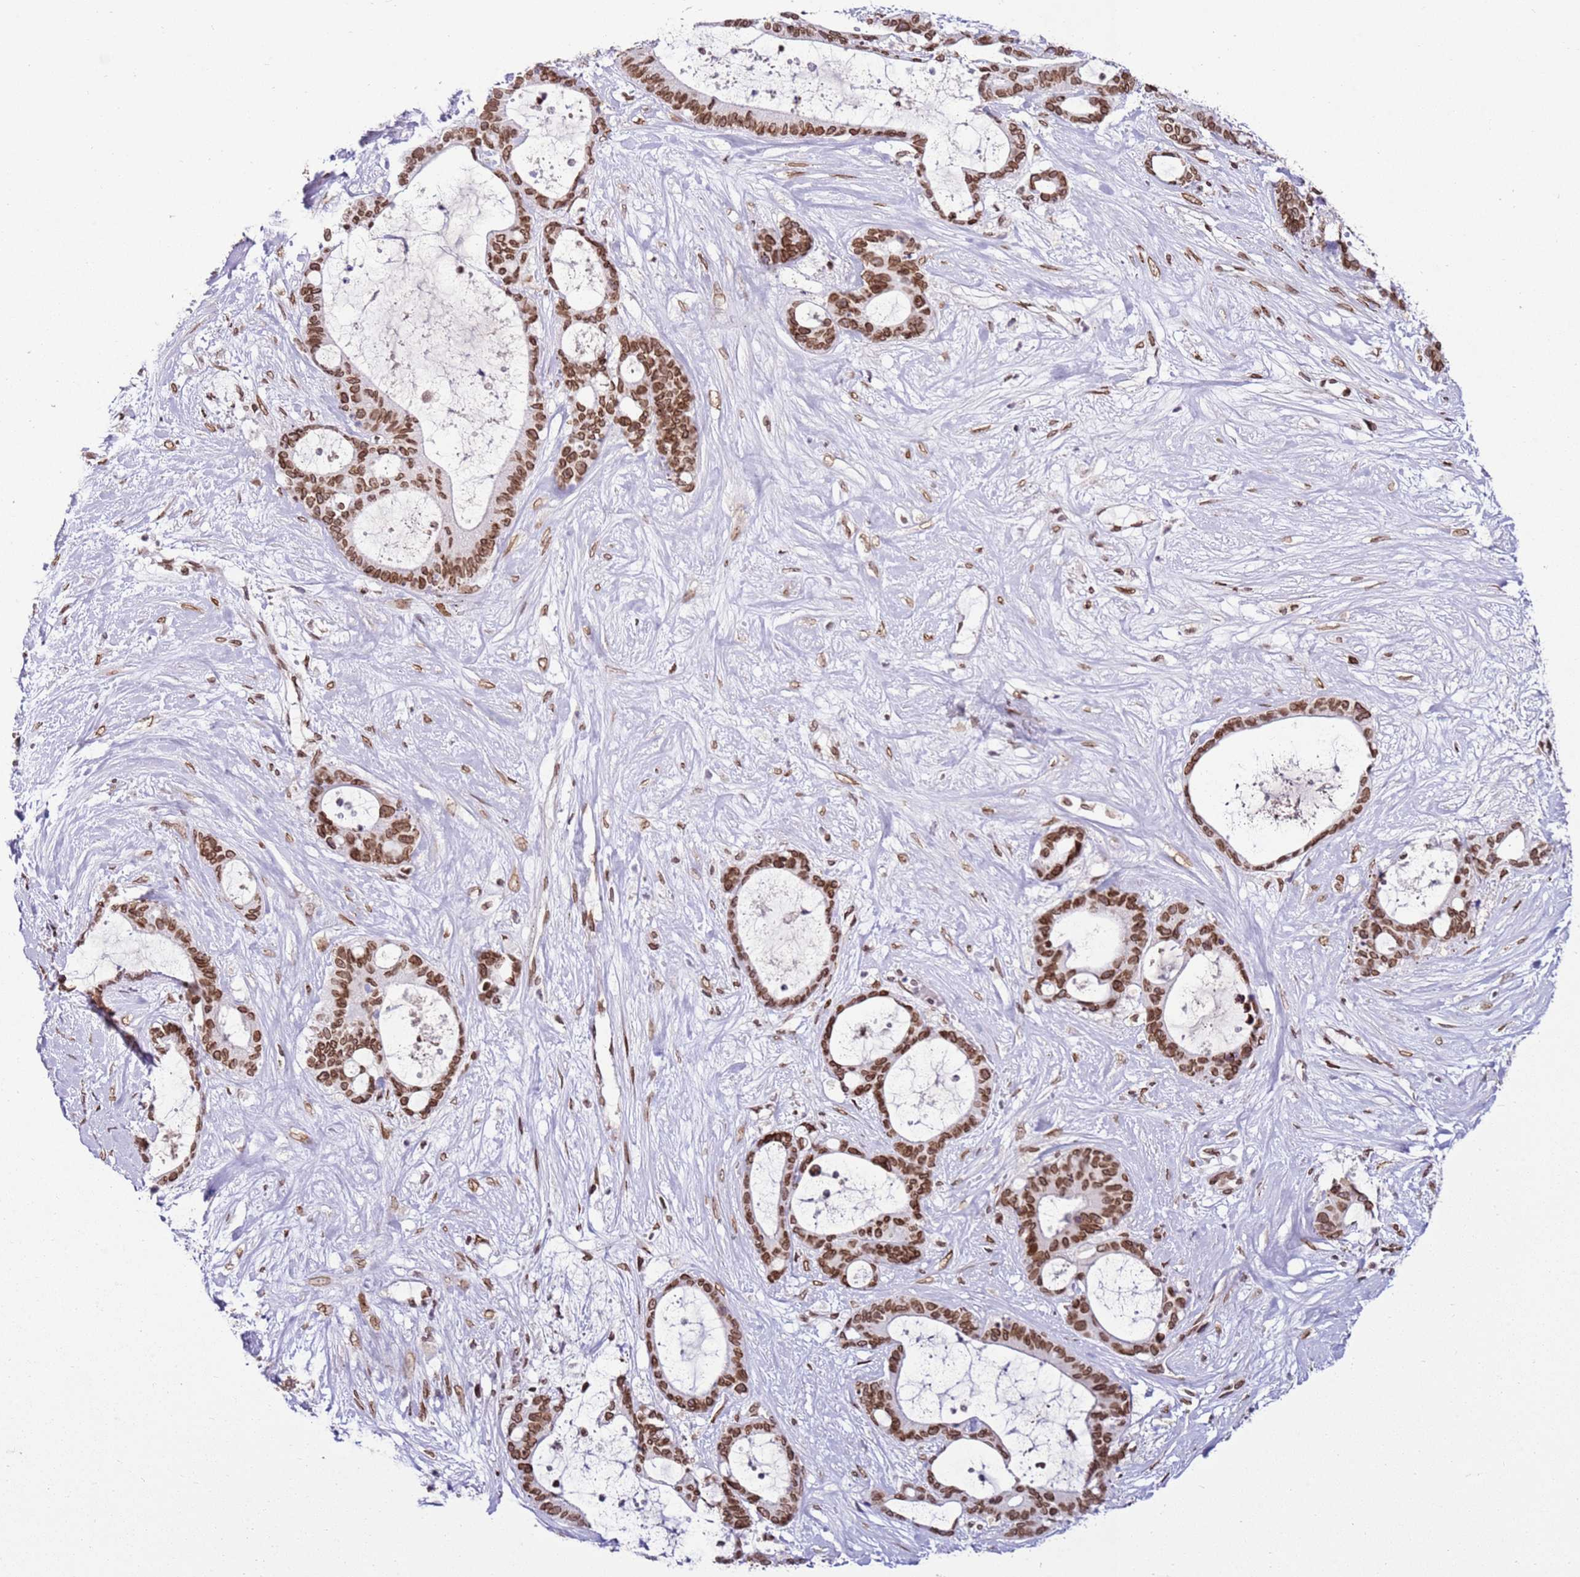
{"staining": {"intensity": "moderate", "quantity": ">75%", "location": "cytoplasmic/membranous,nuclear"}, "tissue": "liver cancer", "cell_type": "Tumor cells", "image_type": "cancer", "snomed": [{"axis": "morphology", "description": "Normal tissue, NOS"}, {"axis": "morphology", "description": "Cholangiocarcinoma"}, {"axis": "topography", "description": "Liver"}, {"axis": "topography", "description": "Peripheral nerve tissue"}], "caption": "IHC (DAB (3,3'-diaminobenzidine)) staining of human liver cancer exhibits moderate cytoplasmic/membranous and nuclear protein expression in about >75% of tumor cells.", "gene": "POU6F1", "patient": {"sex": "female", "age": 73}}